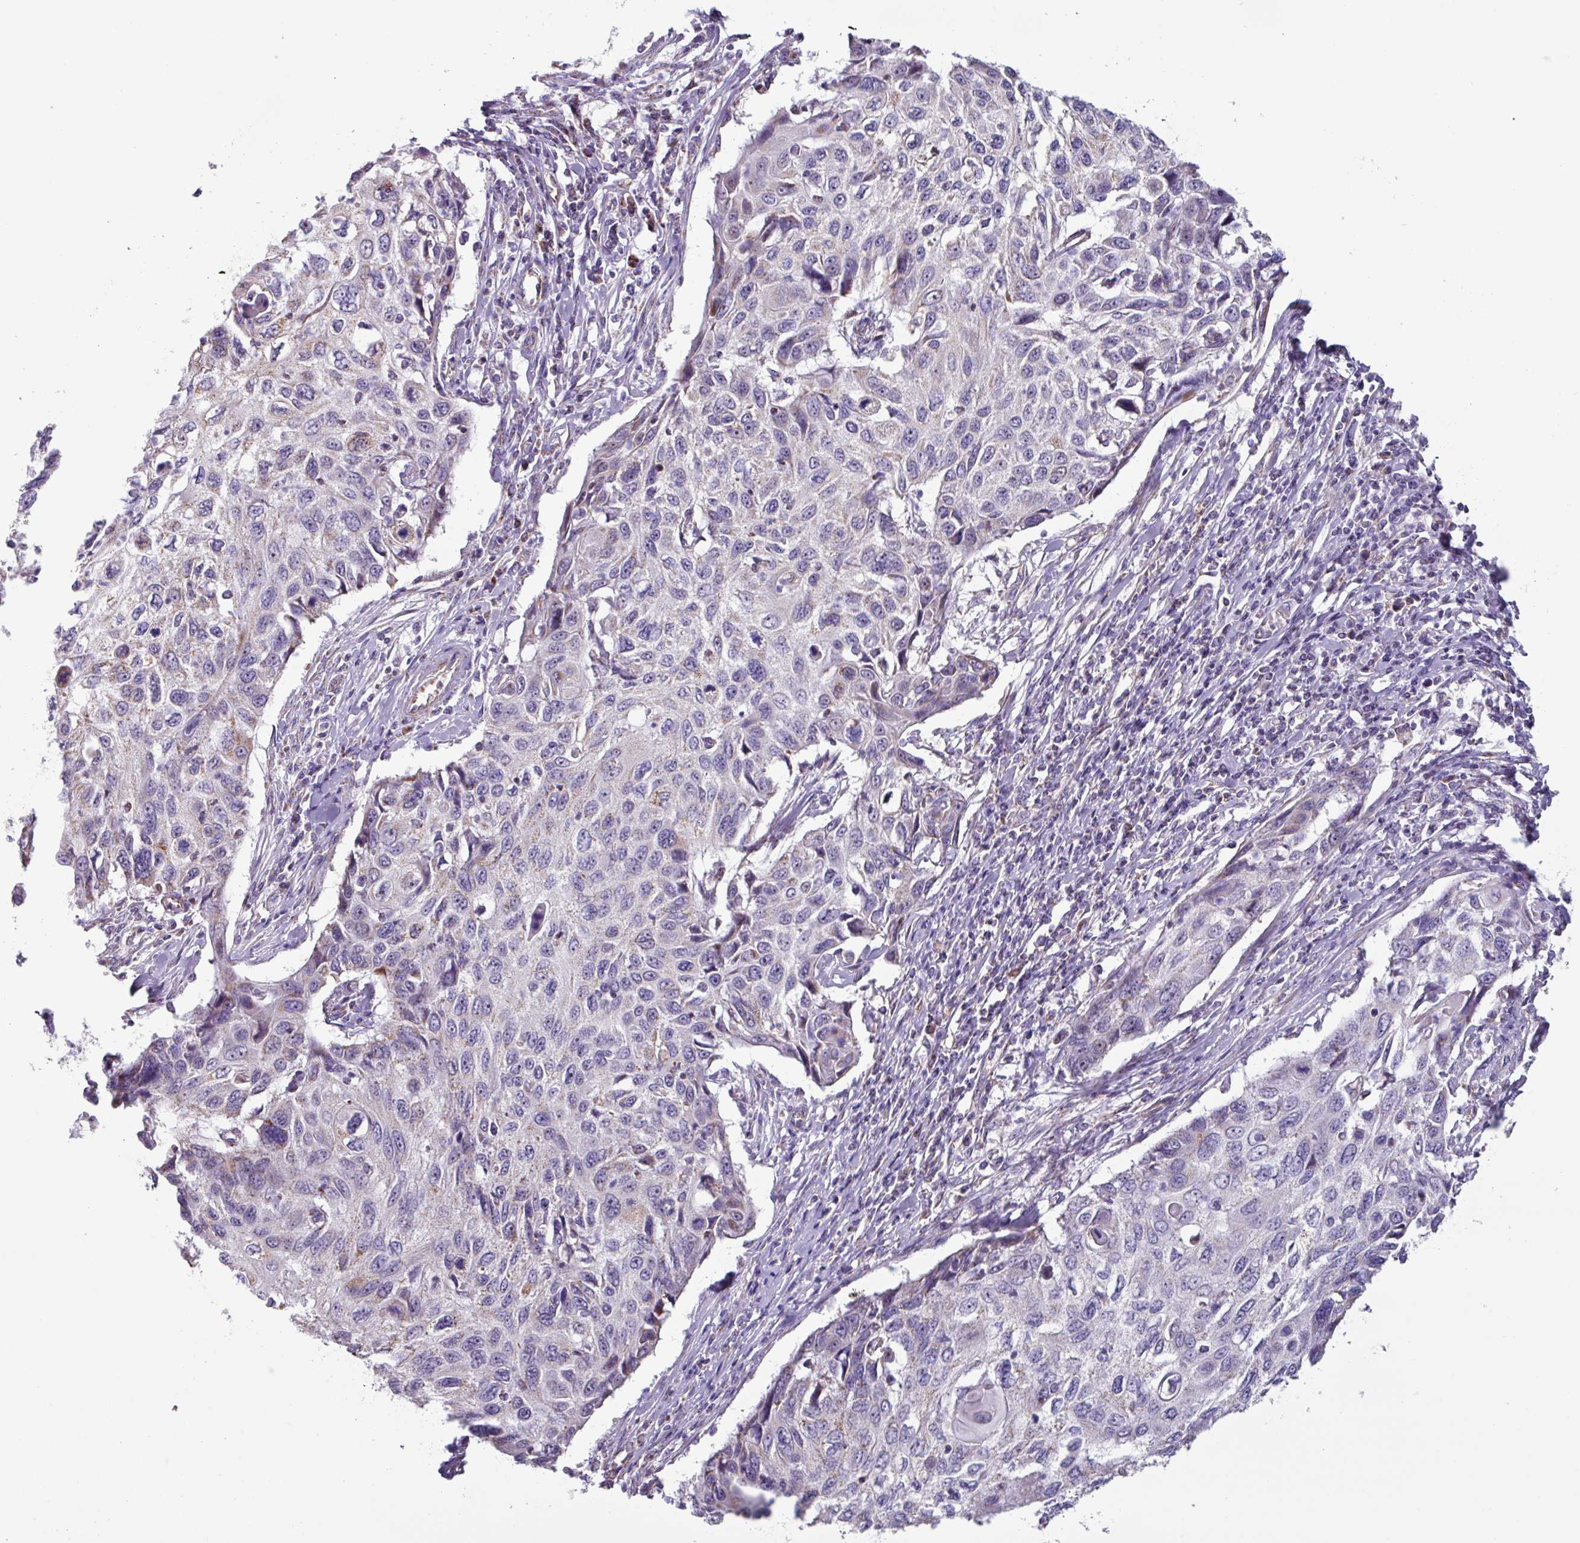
{"staining": {"intensity": "weak", "quantity": "<25%", "location": "cytoplasmic/membranous"}, "tissue": "cervical cancer", "cell_type": "Tumor cells", "image_type": "cancer", "snomed": [{"axis": "morphology", "description": "Squamous cell carcinoma, NOS"}, {"axis": "topography", "description": "Cervix"}], "caption": "This is a photomicrograph of immunohistochemistry (IHC) staining of cervical squamous cell carcinoma, which shows no staining in tumor cells. (DAB immunohistochemistry (IHC), high magnification).", "gene": "MT-ND4", "patient": {"sex": "female", "age": 70}}